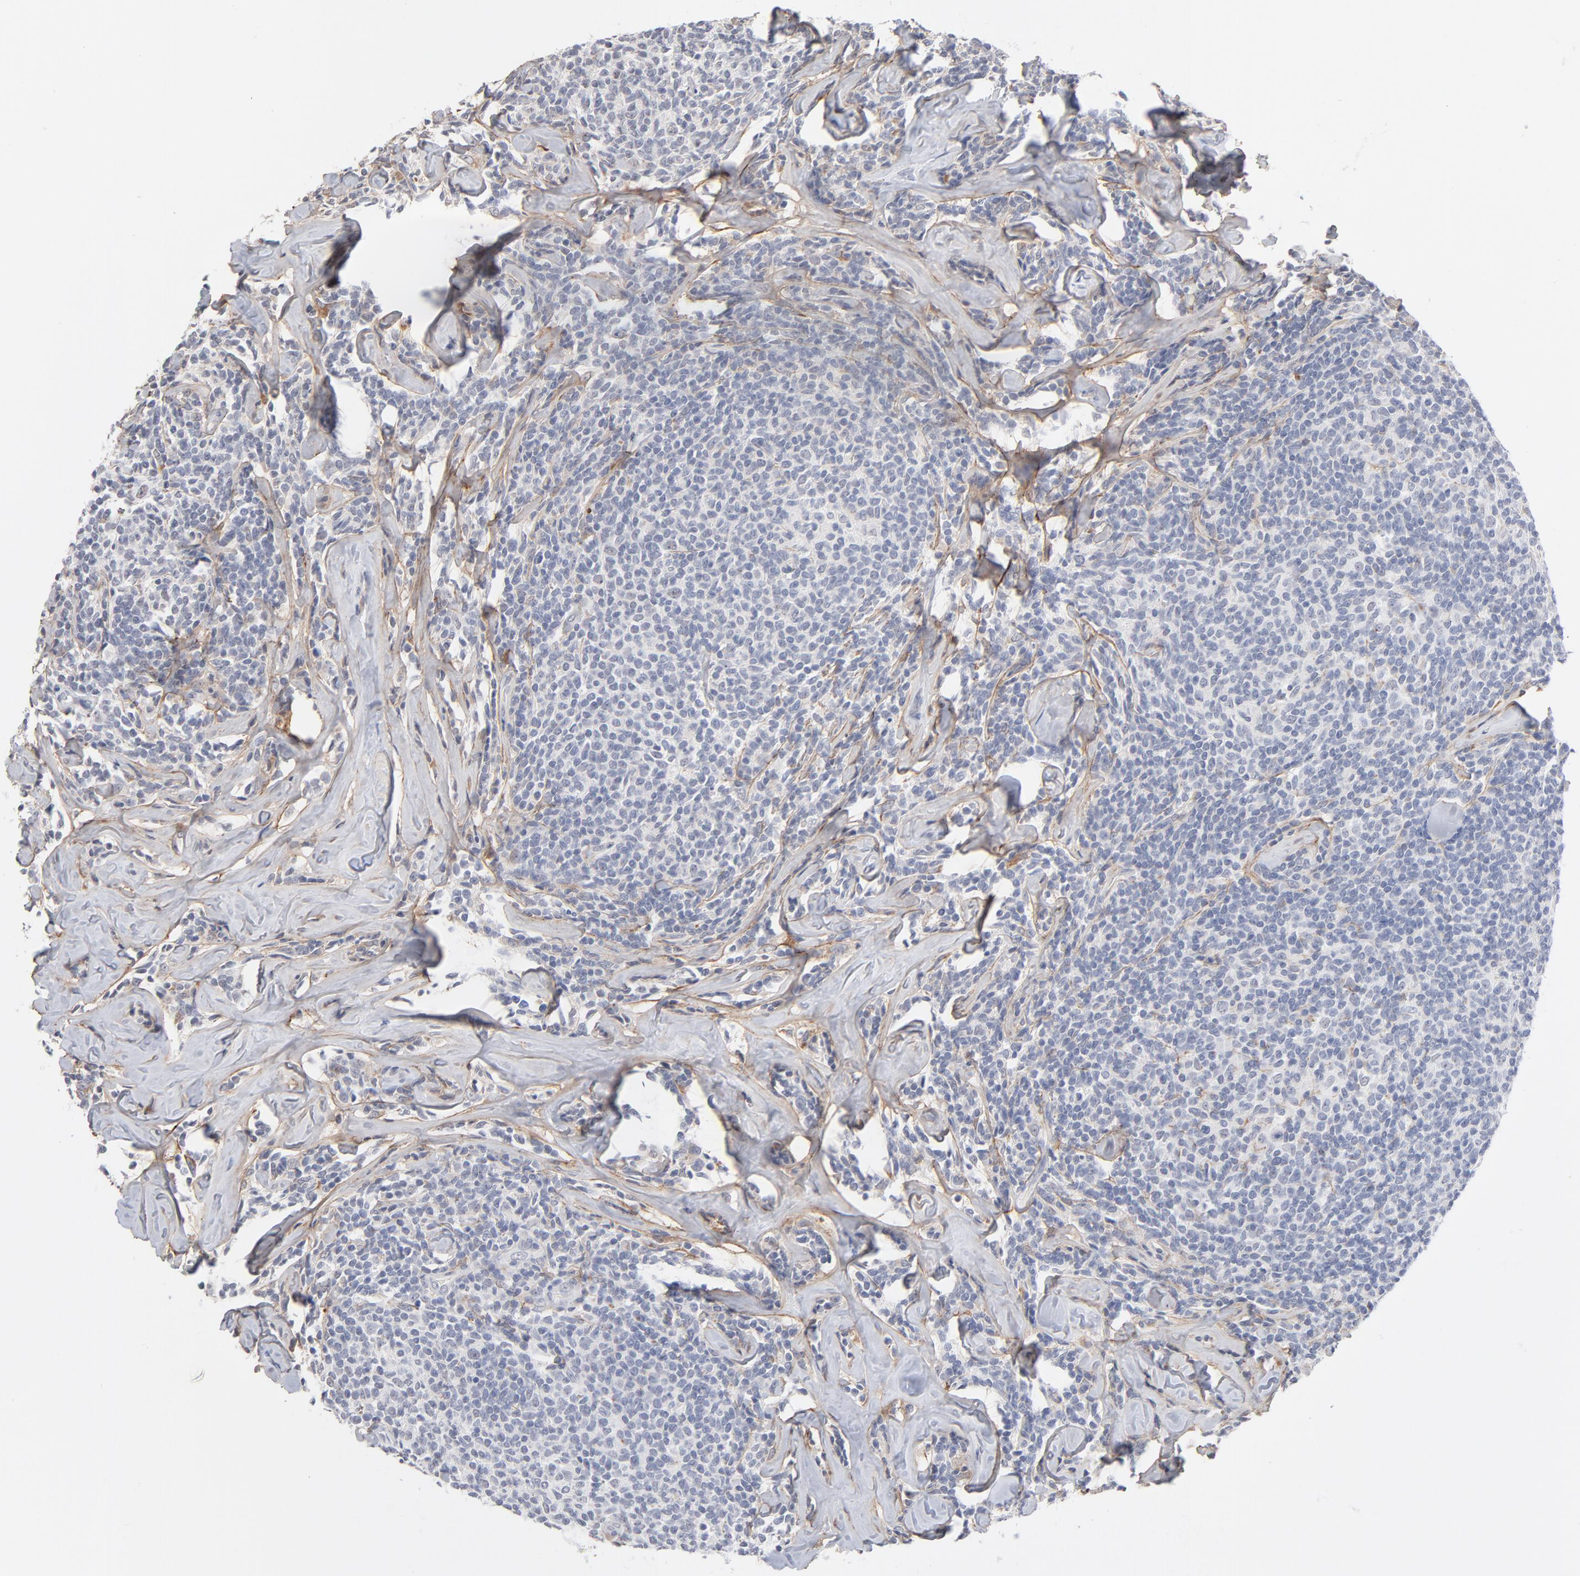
{"staining": {"intensity": "negative", "quantity": "none", "location": "none"}, "tissue": "lymphoma", "cell_type": "Tumor cells", "image_type": "cancer", "snomed": [{"axis": "morphology", "description": "Malignant lymphoma, non-Hodgkin's type, Low grade"}, {"axis": "topography", "description": "Lymph node"}], "caption": "Tumor cells are negative for brown protein staining in lymphoma.", "gene": "LTBP2", "patient": {"sex": "female", "age": 56}}